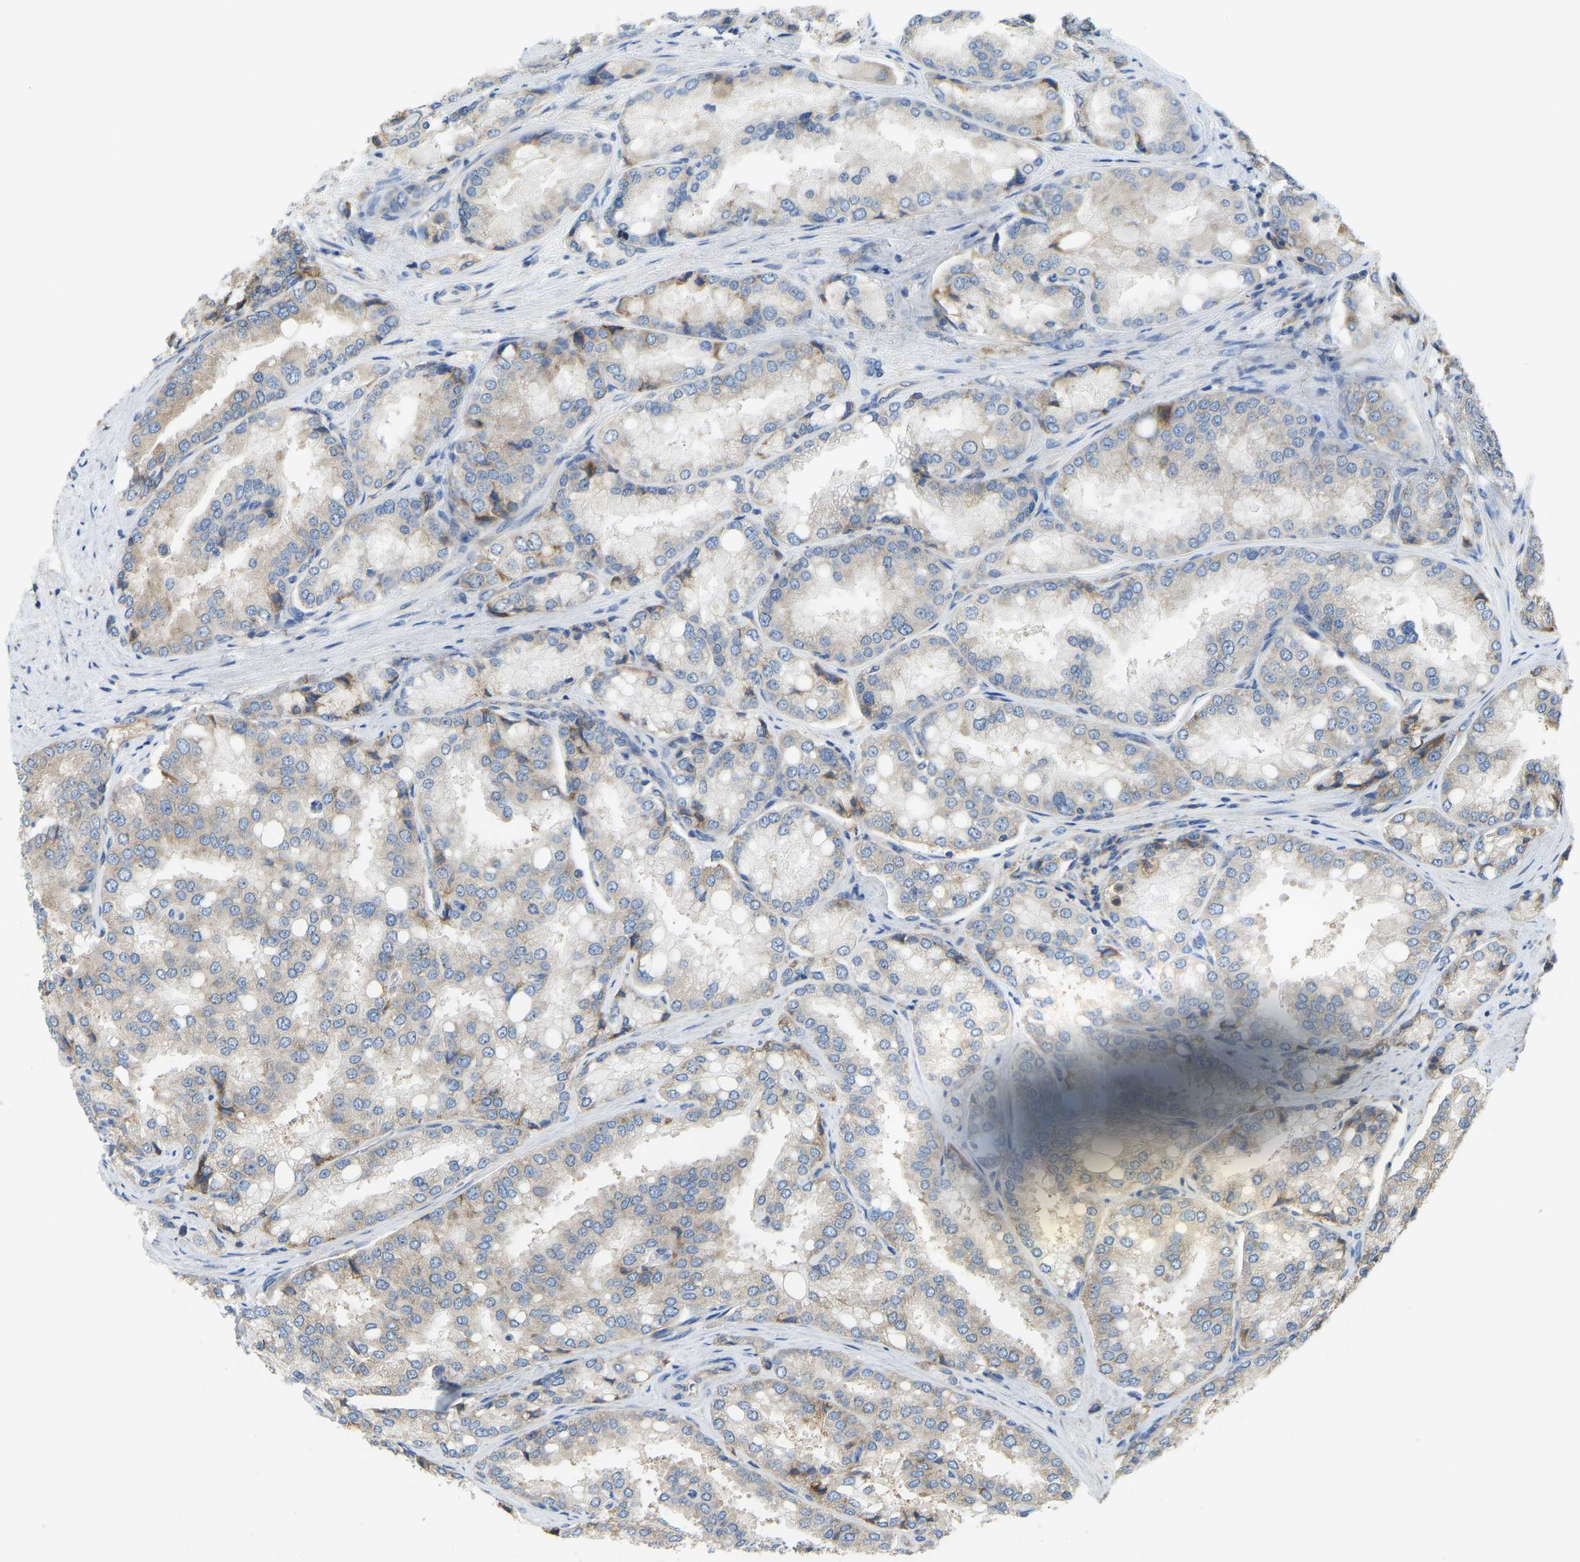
{"staining": {"intensity": "moderate", "quantity": "<25%", "location": "cytoplasmic/membranous"}, "tissue": "prostate cancer", "cell_type": "Tumor cells", "image_type": "cancer", "snomed": [{"axis": "morphology", "description": "Adenocarcinoma, High grade"}, {"axis": "topography", "description": "Prostate"}], "caption": "Immunohistochemical staining of human prostate cancer displays low levels of moderate cytoplasmic/membranous protein expression in about <25% of tumor cells. Immunohistochemistry stains the protein of interest in brown and the nuclei are stained blue.", "gene": "RPS6KB2", "patient": {"sex": "male", "age": 50}}